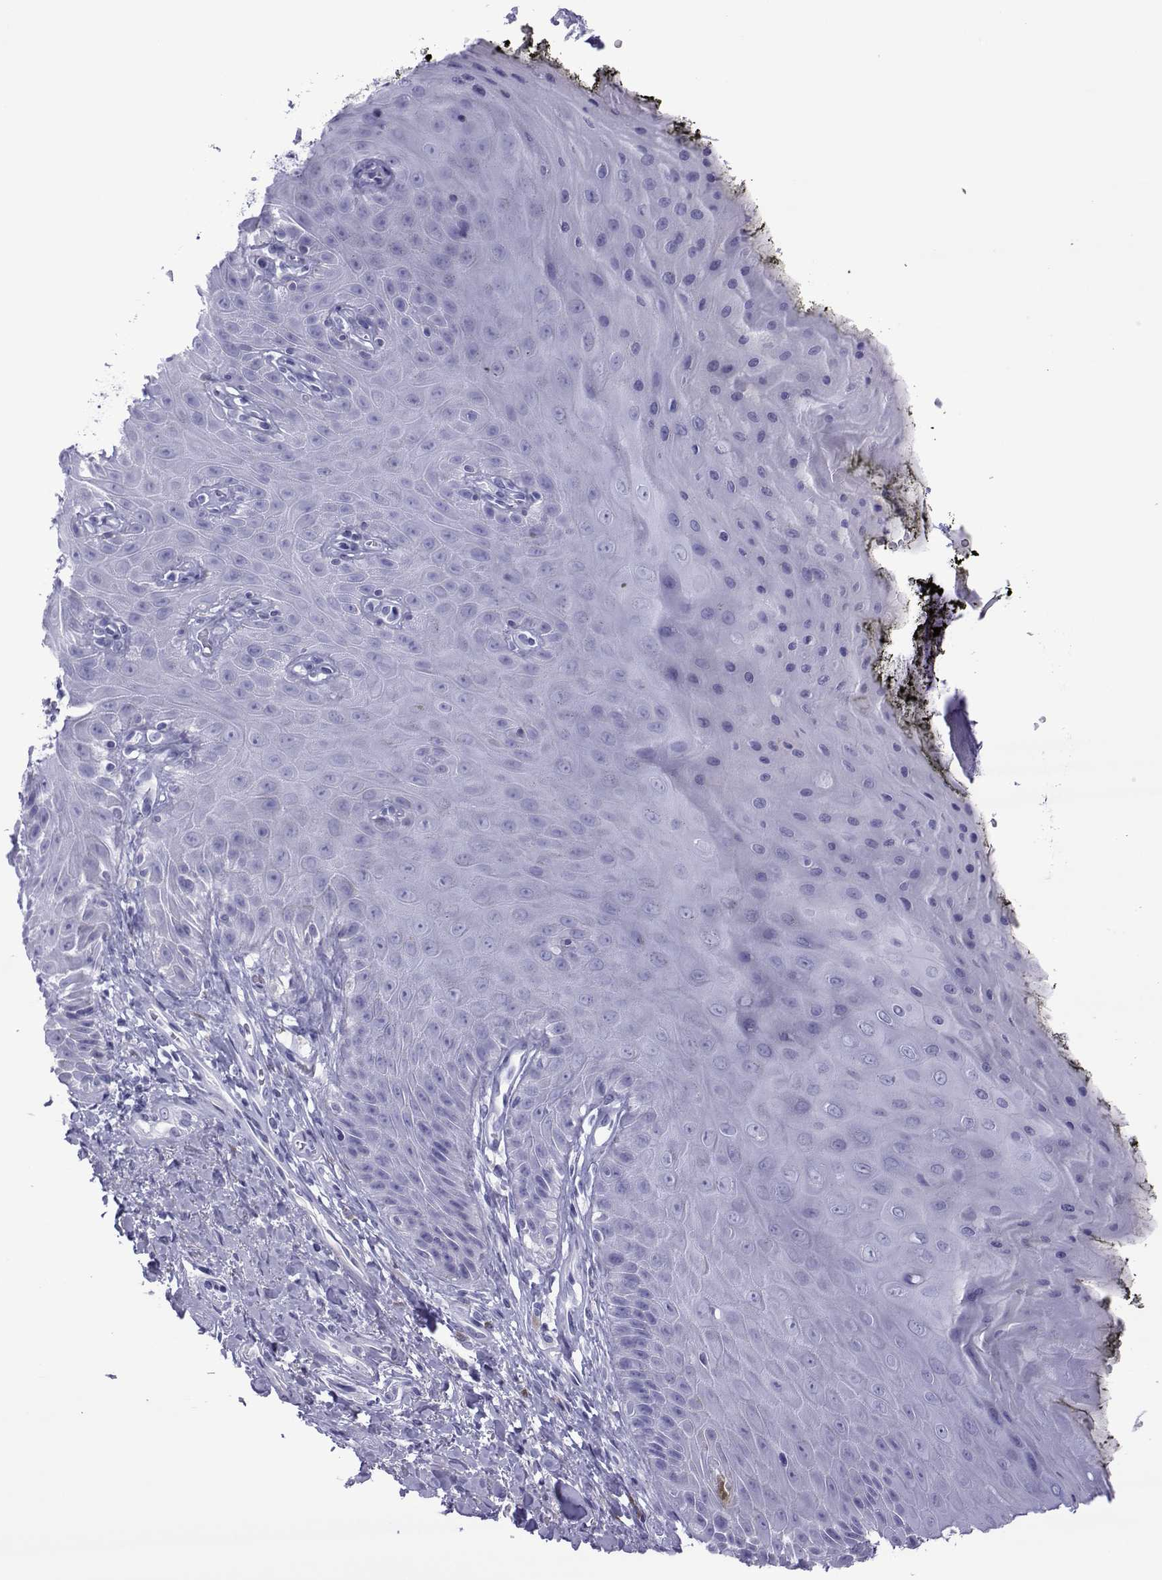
{"staining": {"intensity": "negative", "quantity": "none", "location": "none"}, "tissue": "skin", "cell_type": "Epidermal cells", "image_type": "normal", "snomed": [{"axis": "morphology", "description": "Normal tissue, NOS"}, {"axis": "topography", "description": "Anal"}, {"axis": "topography", "description": "Peripheral nerve tissue"}], "caption": "Skin was stained to show a protein in brown. There is no significant positivity in epidermal cells. (Stains: DAB immunohistochemistry (IHC) with hematoxylin counter stain, Microscopy: brightfield microscopy at high magnification).", "gene": "SPANXA1", "patient": {"sex": "male", "age": 53}}